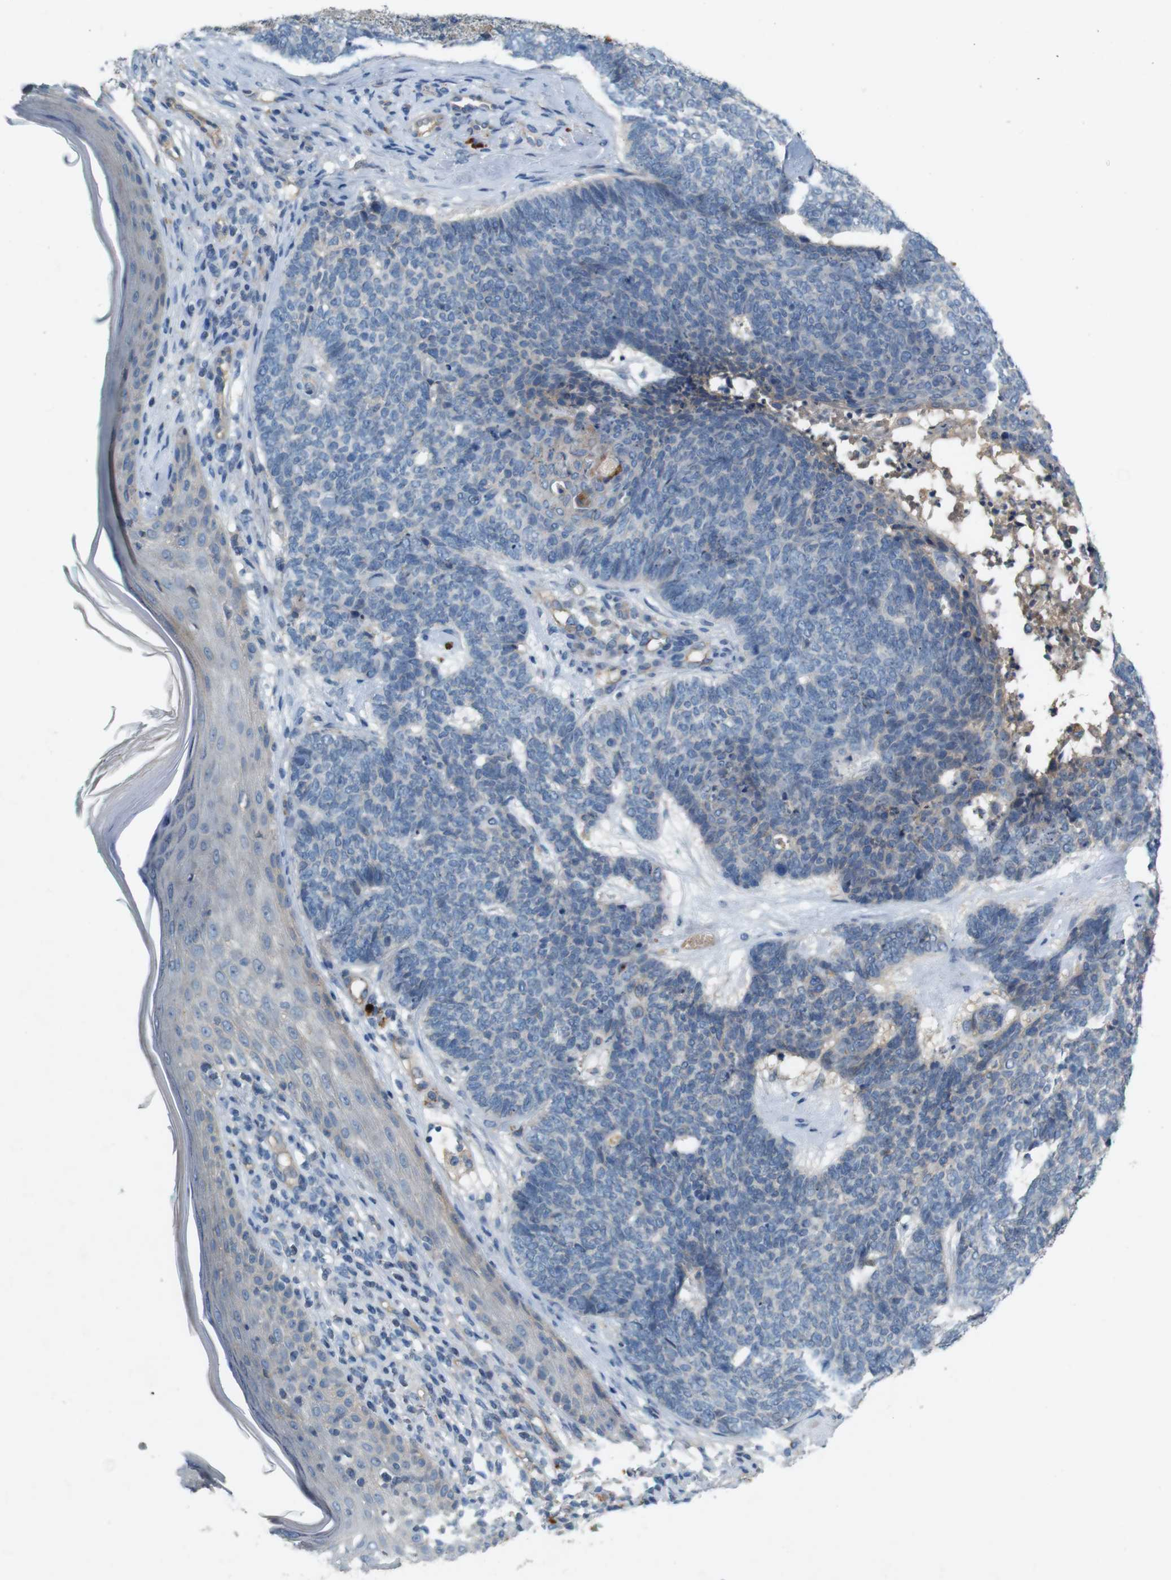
{"staining": {"intensity": "negative", "quantity": "none", "location": "none"}, "tissue": "skin cancer", "cell_type": "Tumor cells", "image_type": "cancer", "snomed": [{"axis": "morphology", "description": "Basal cell carcinoma"}, {"axis": "topography", "description": "Skin"}], "caption": "Basal cell carcinoma (skin) stained for a protein using IHC demonstrates no expression tumor cells.", "gene": "PVR", "patient": {"sex": "female", "age": 84}}